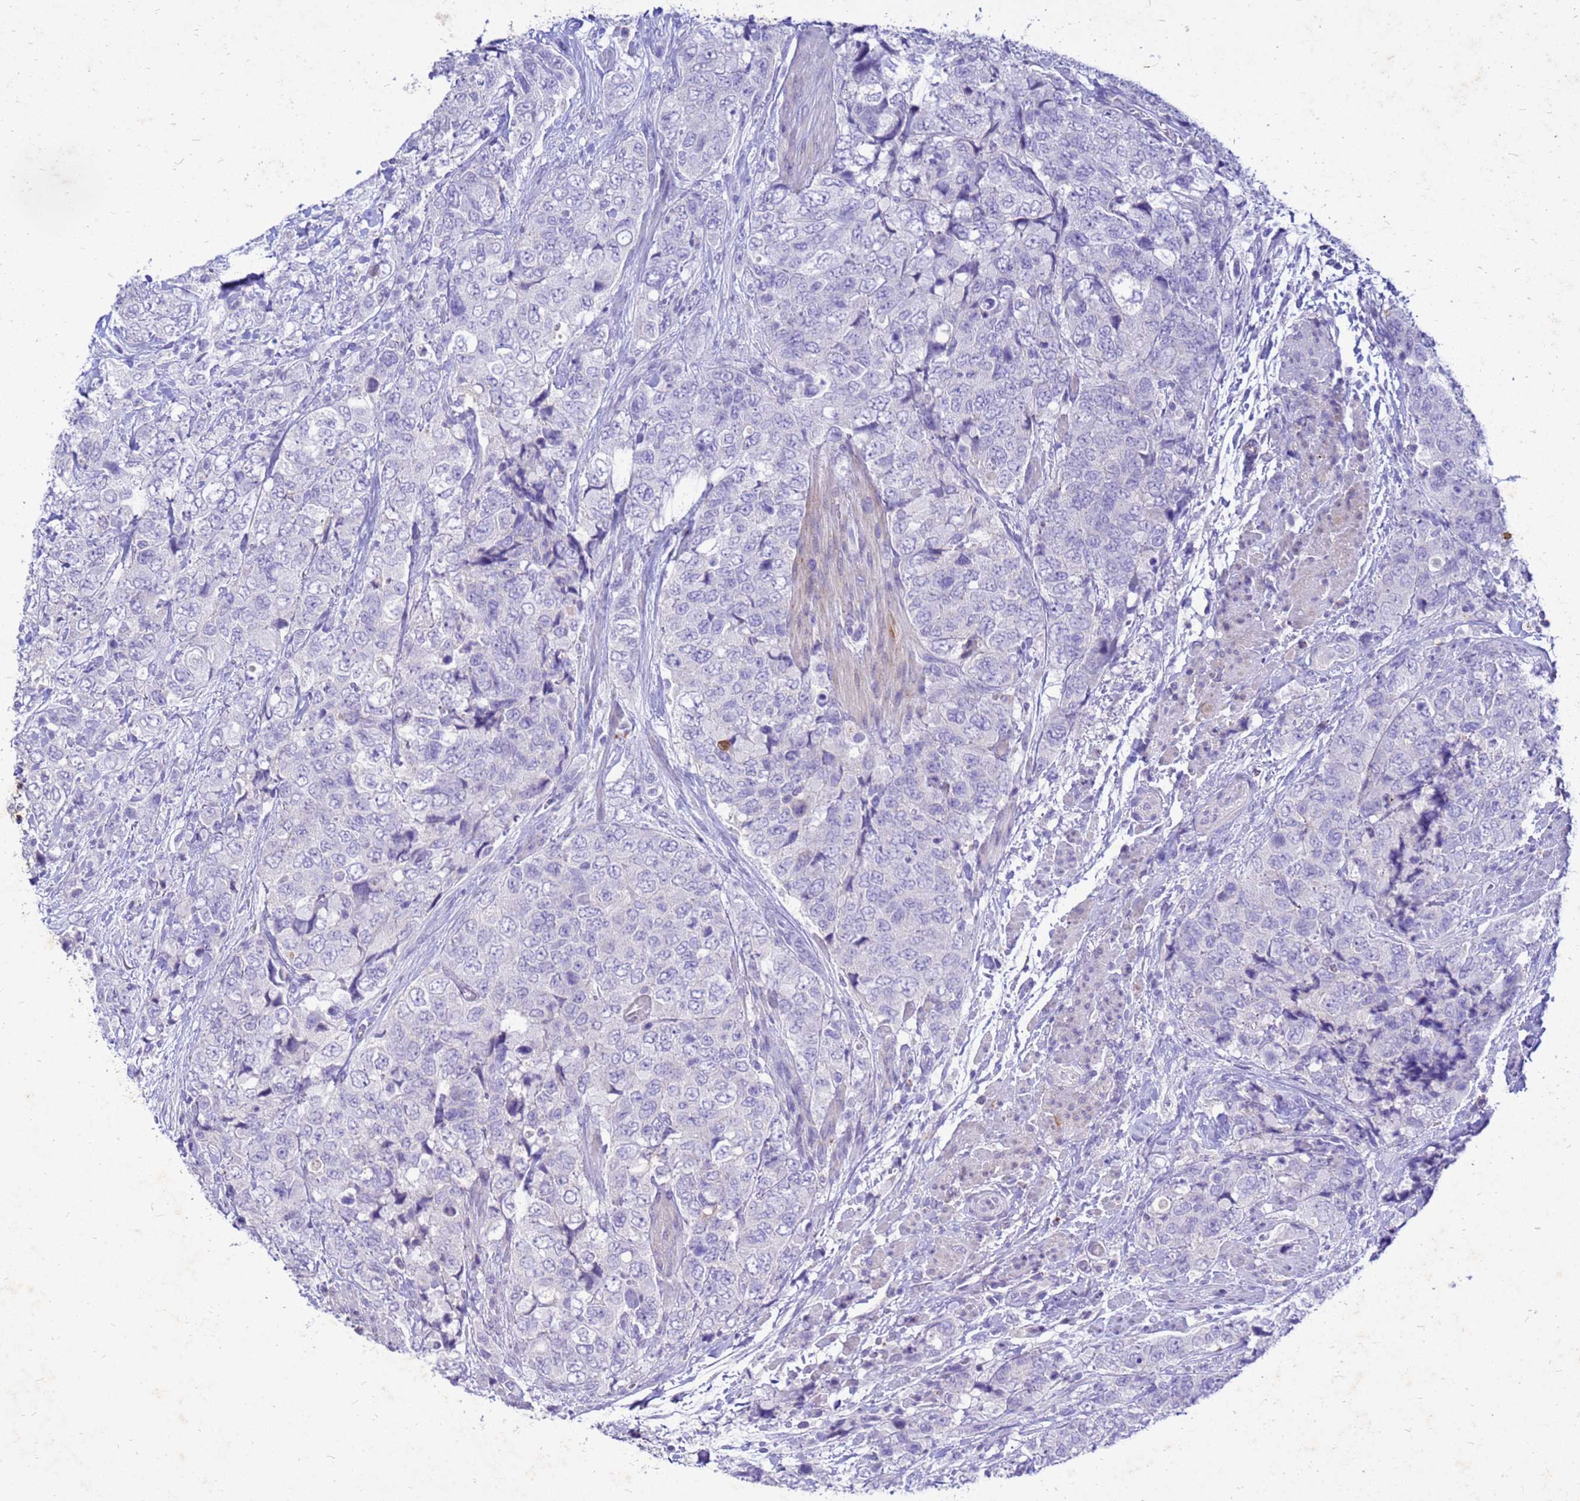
{"staining": {"intensity": "negative", "quantity": "none", "location": "none"}, "tissue": "urothelial cancer", "cell_type": "Tumor cells", "image_type": "cancer", "snomed": [{"axis": "morphology", "description": "Urothelial carcinoma, High grade"}, {"axis": "topography", "description": "Urinary bladder"}], "caption": "High power microscopy histopathology image of an immunohistochemistry (IHC) micrograph of high-grade urothelial carcinoma, revealing no significant expression in tumor cells.", "gene": "AKR1C1", "patient": {"sex": "female", "age": 78}}